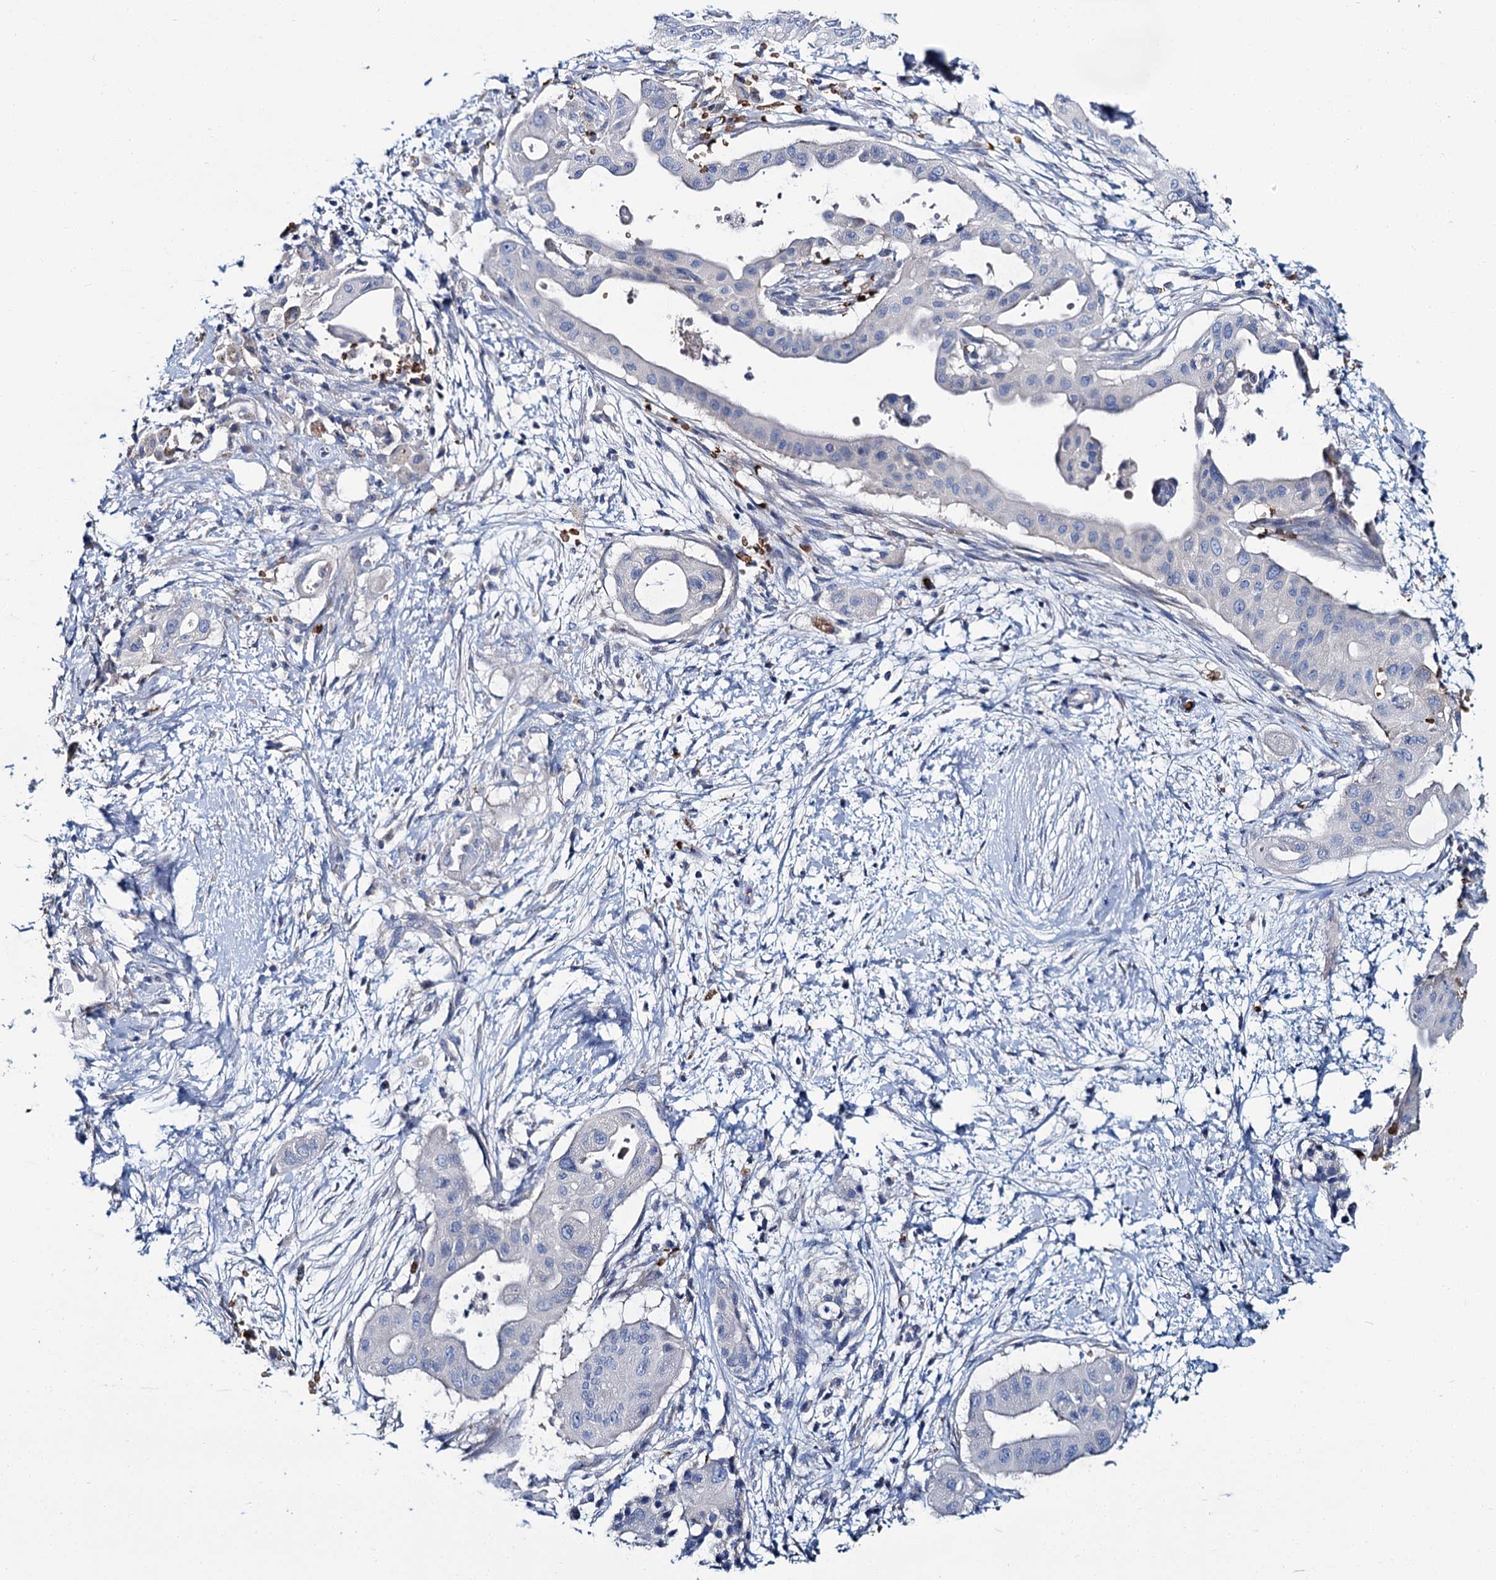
{"staining": {"intensity": "negative", "quantity": "none", "location": "none"}, "tissue": "pancreatic cancer", "cell_type": "Tumor cells", "image_type": "cancer", "snomed": [{"axis": "morphology", "description": "Adenocarcinoma, NOS"}, {"axis": "topography", "description": "Pancreas"}], "caption": "High power microscopy micrograph of an immunohistochemistry (IHC) image of pancreatic adenocarcinoma, revealing no significant staining in tumor cells.", "gene": "ATG2A", "patient": {"sex": "male", "age": 68}}